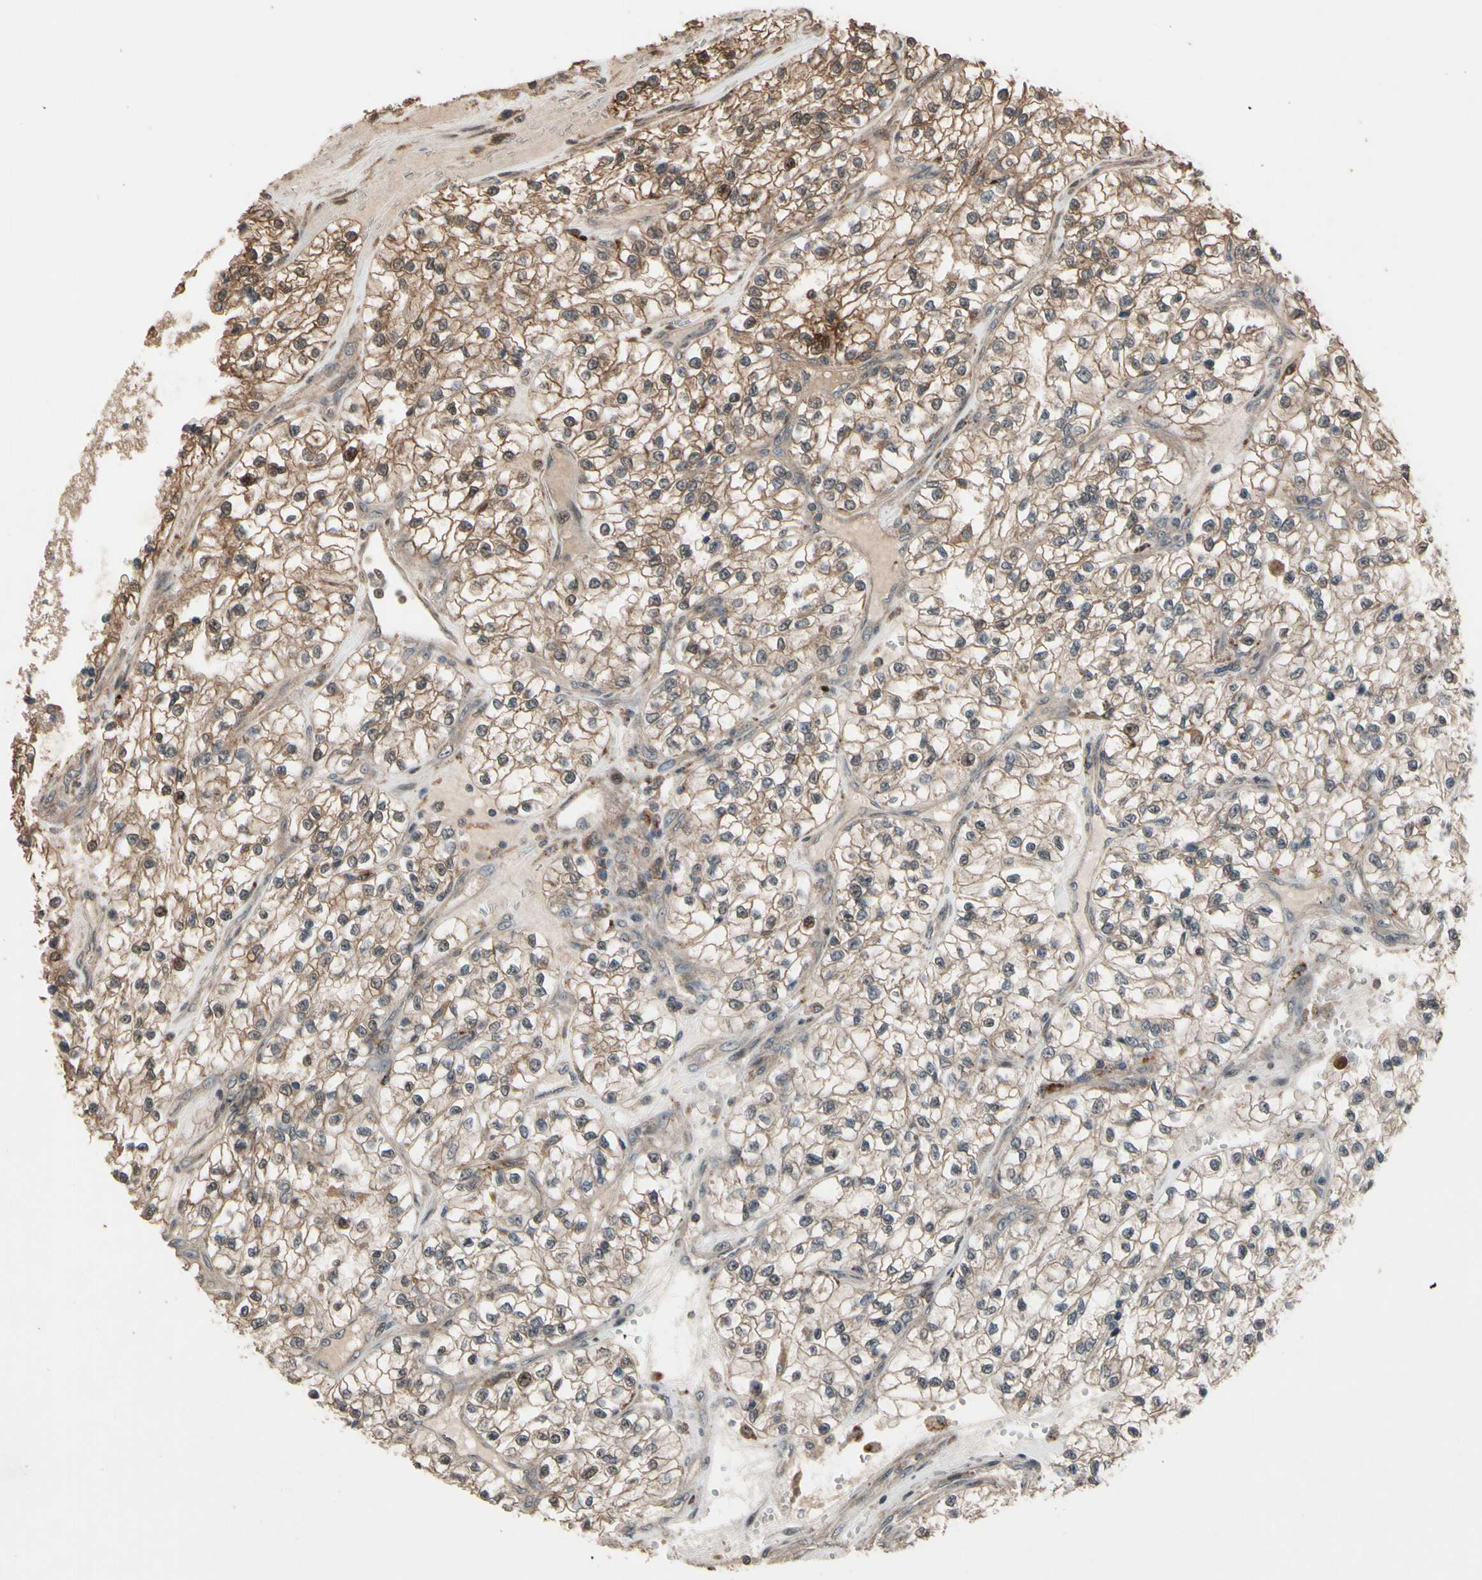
{"staining": {"intensity": "moderate", "quantity": "25%-75%", "location": "cytoplasmic/membranous"}, "tissue": "renal cancer", "cell_type": "Tumor cells", "image_type": "cancer", "snomed": [{"axis": "morphology", "description": "Adenocarcinoma, NOS"}, {"axis": "topography", "description": "Kidney"}], "caption": "This image demonstrates IHC staining of human renal cancer, with medium moderate cytoplasmic/membranous staining in about 25%-75% of tumor cells.", "gene": "CSF1R", "patient": {"sex": "female", "age": 57}}